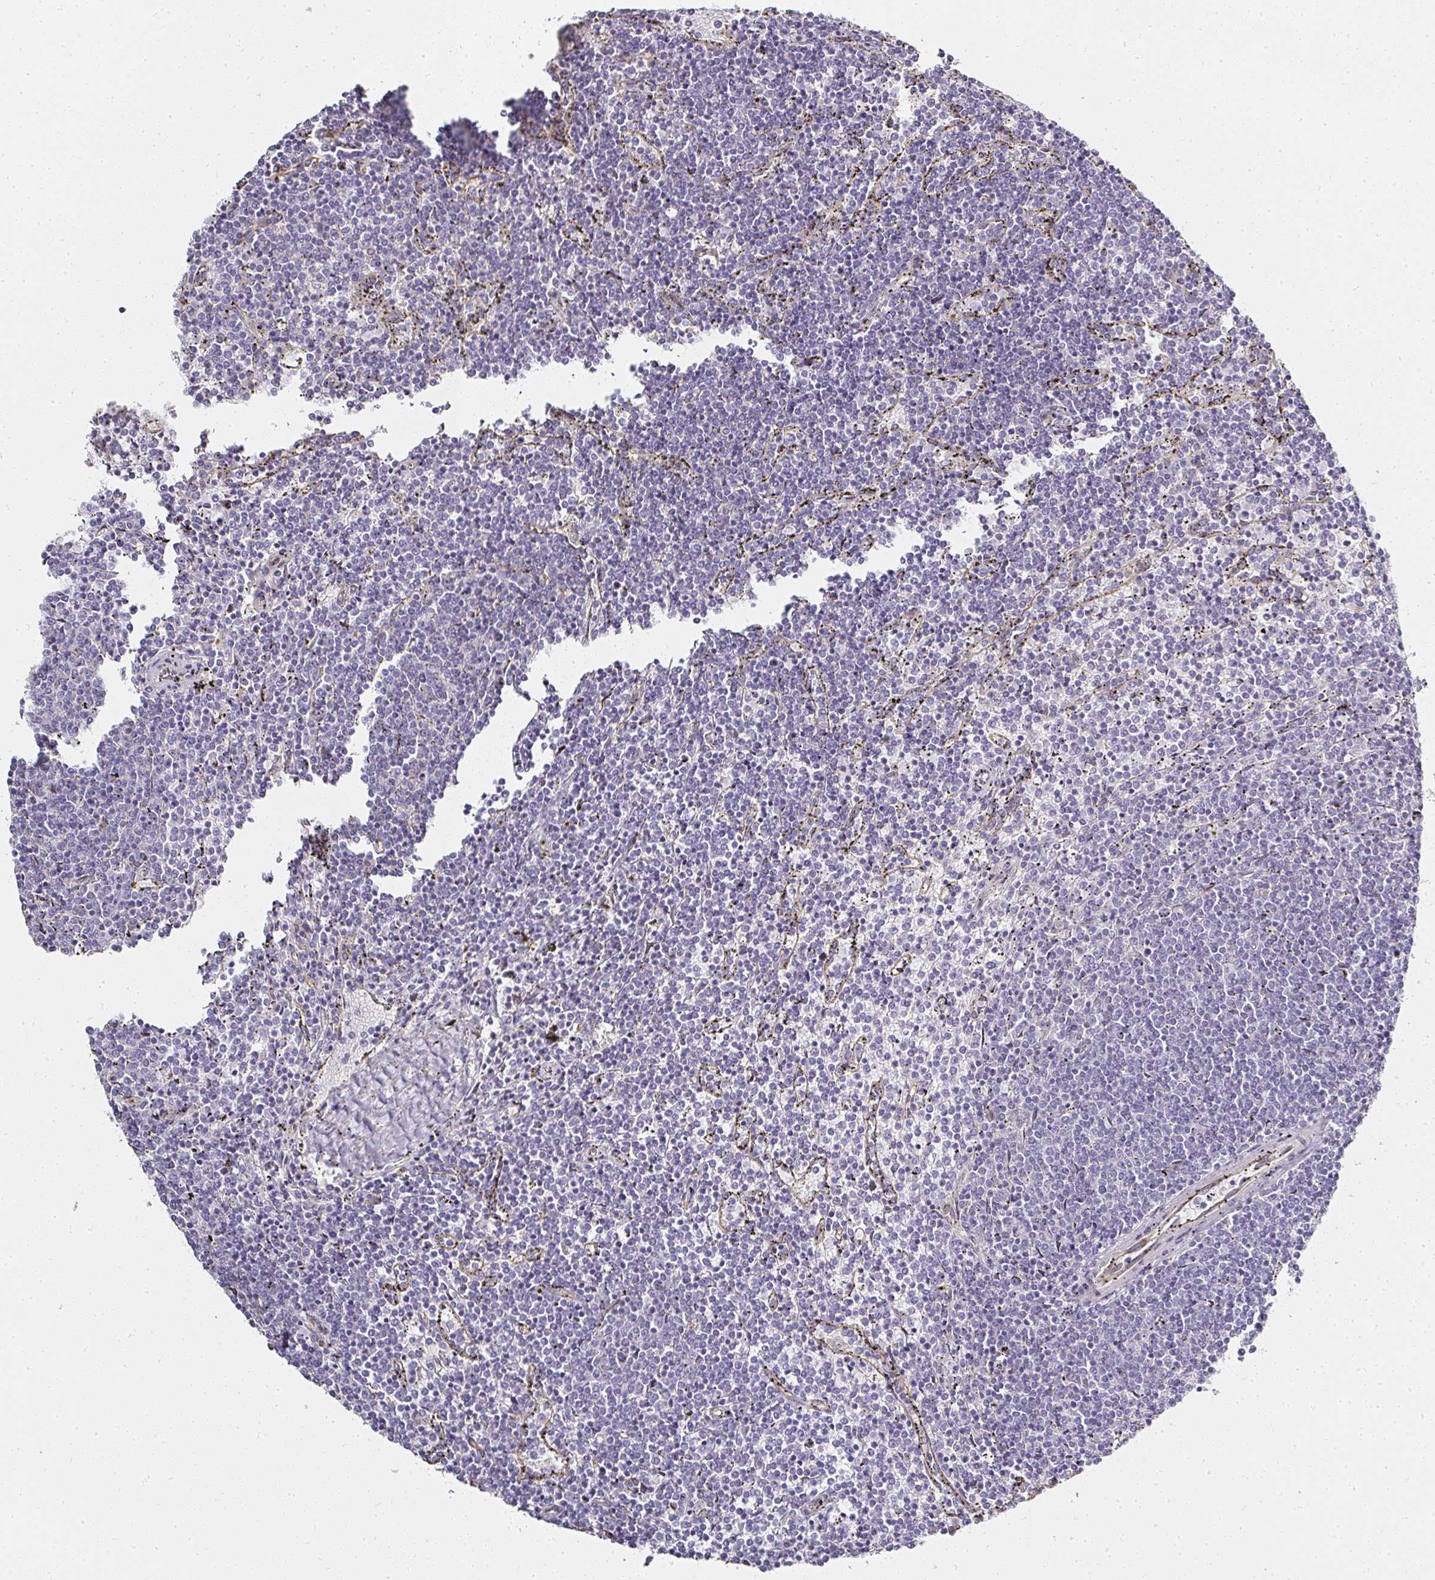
{"staining": {"intensity": "negative", "quantity": "none", "location": "none"}, "tissue": "lymphoma", "cell_type": "Tumor cells", "image_type": "cancer", "snomed": [{"axis": "morphology", "description": "Malignant lymphoma, non-Hodgkin's type, Low grade"}, {"axis": "topography", "description": "Spleen"}], "caption": "This is an immunohistochemistry (IHC) histopathology image of lymphoma. There is no staining in tumor cells.", "gene": "ATP8B2", "patient": {"sex": "female", "age": 50}}